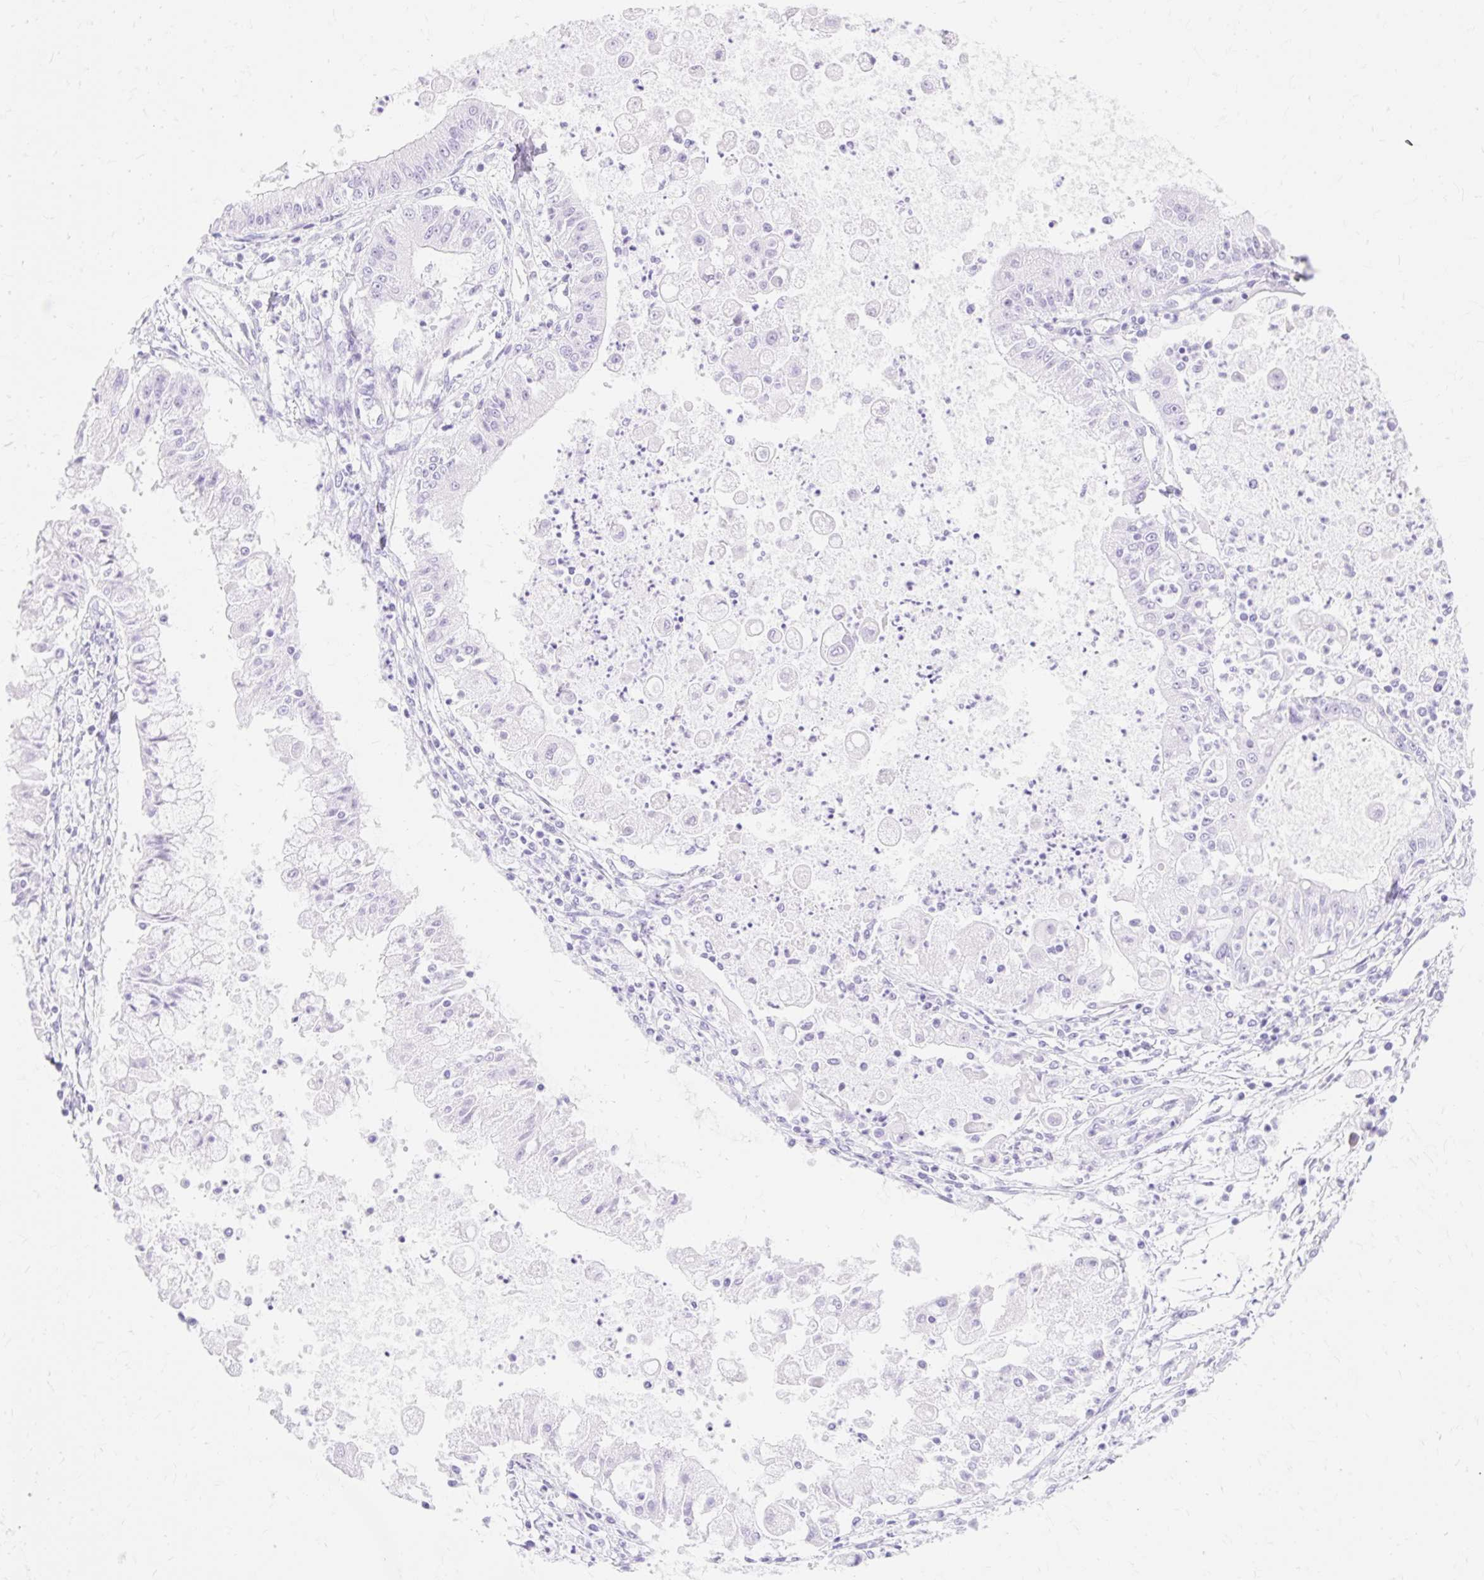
{"staining": {"intensity": "negative", "quantity": "none", "location": "none"}, "tissue": "ovarian cancer", "cell_type": "Tumor cells", "image_type": "cancer", "snomed": [{"axis": "morphology", "description": "Cystadenocarcinoma, mucinous, NOS"}, {"axis": "topography", "description": "Ovary"}], "caption": "The photomicrograph exhibits no staining of tumor cells in ovarian cancer (mucinous cystadenocarcinoma). (Brightfield microscopy of DAB (3,3'-diaminobenzidine) IHC at high magnification).", "gene": "MBP", "patient": {"sex": "female", "age": 70}}